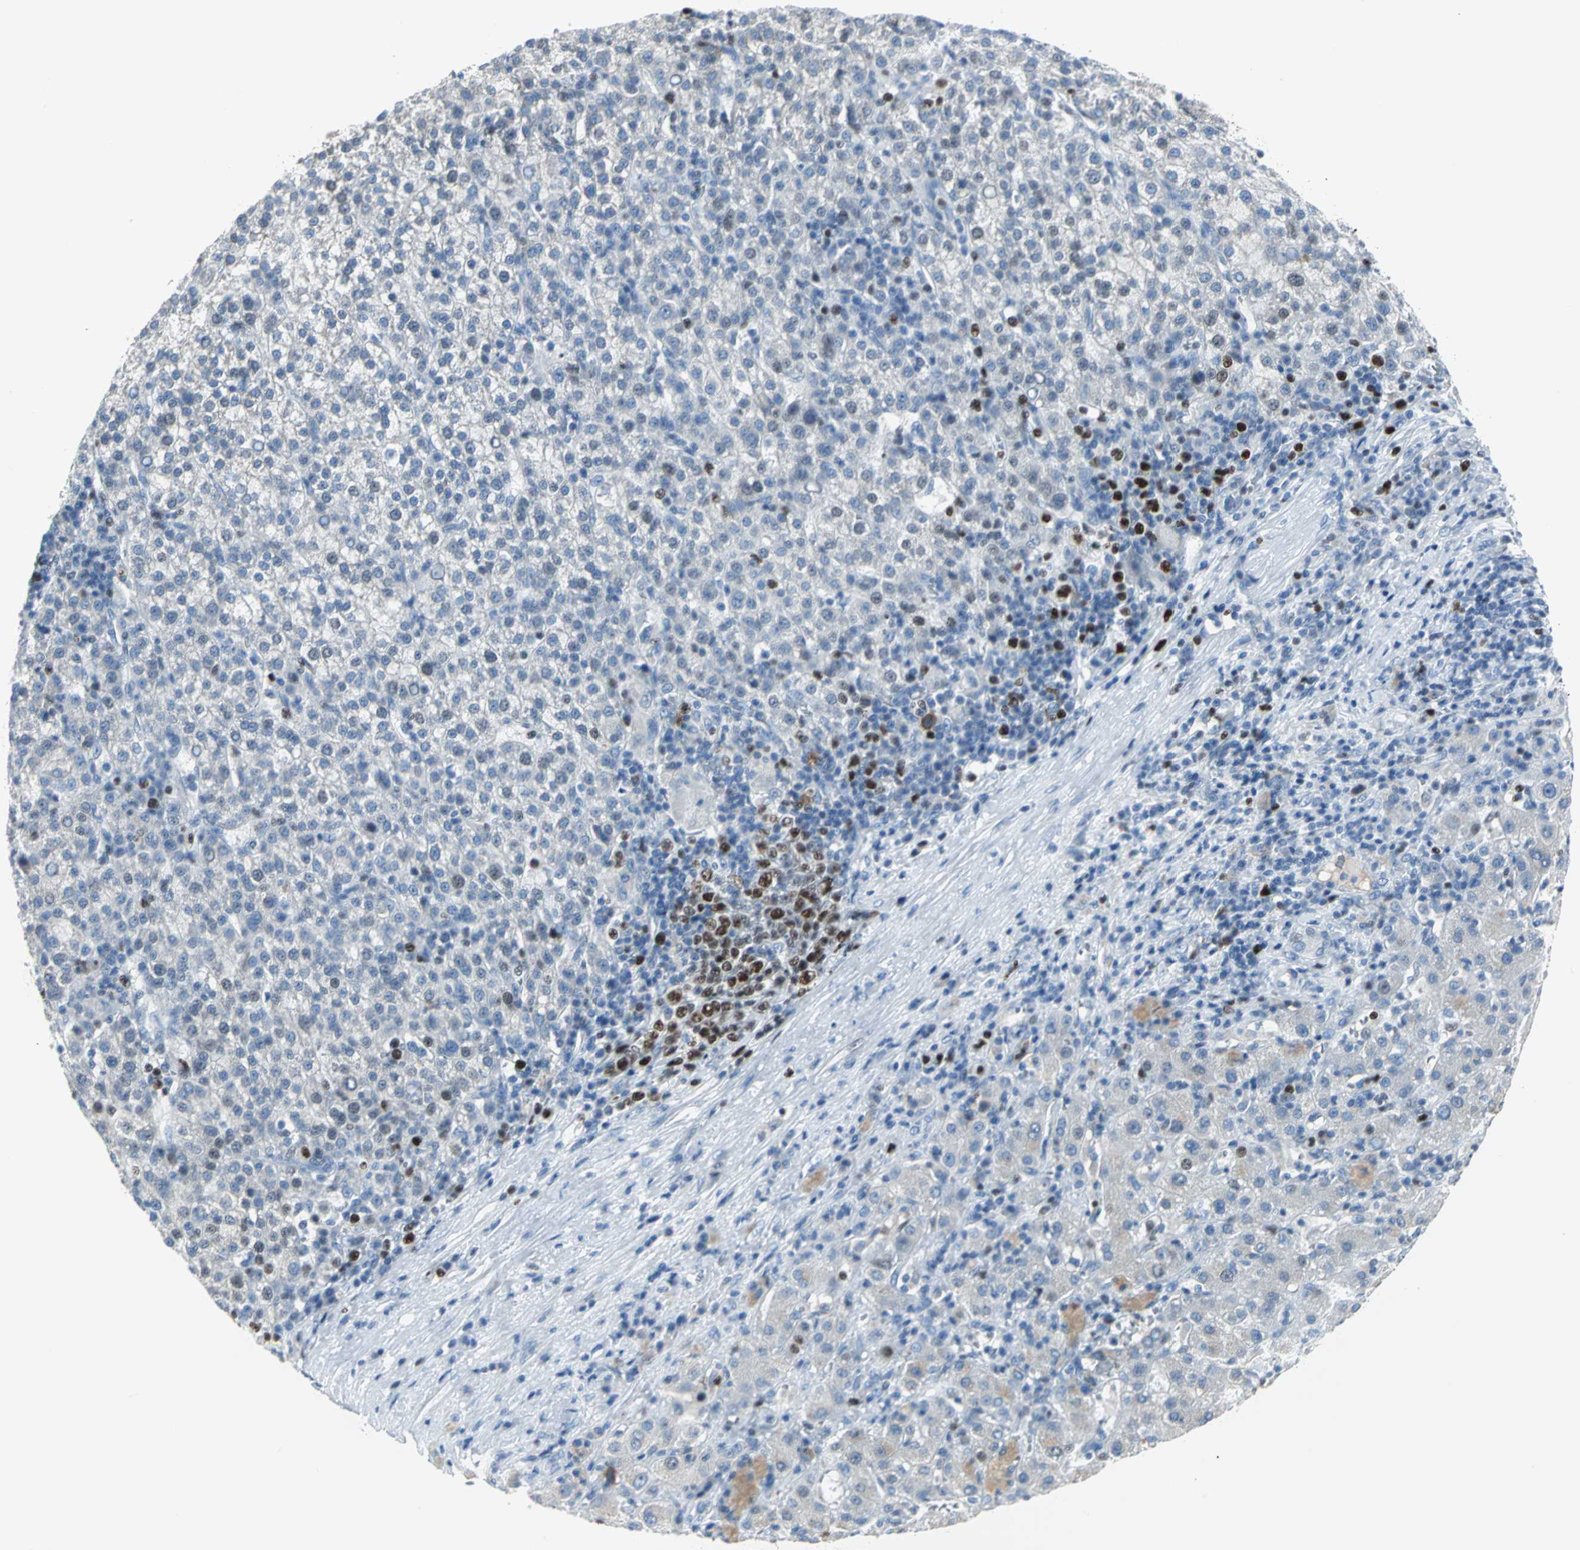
{"staining": {"intensity": "strong", "quantity": "<25%", "location": "cytoplasmic/membranous,nuclear"}, "tissue": "liver cancer", "cell_type": "Tumor cells", "image_type": "cancer", "snomed": [{"axis": "morphology", "description": "Carcinoma, Hepatocellular, NOS"}, {"axis": "topography", "description": "Liver"}], "caption": "Hepatocellular carcinoma (liver) stained with a brown dye displays strong cytoplasmic/membranous and nuclear positive expression in approximately <25% of tumor cells.", "gene": "MCM4", "patient": {"sex": "female", "age": 58}}